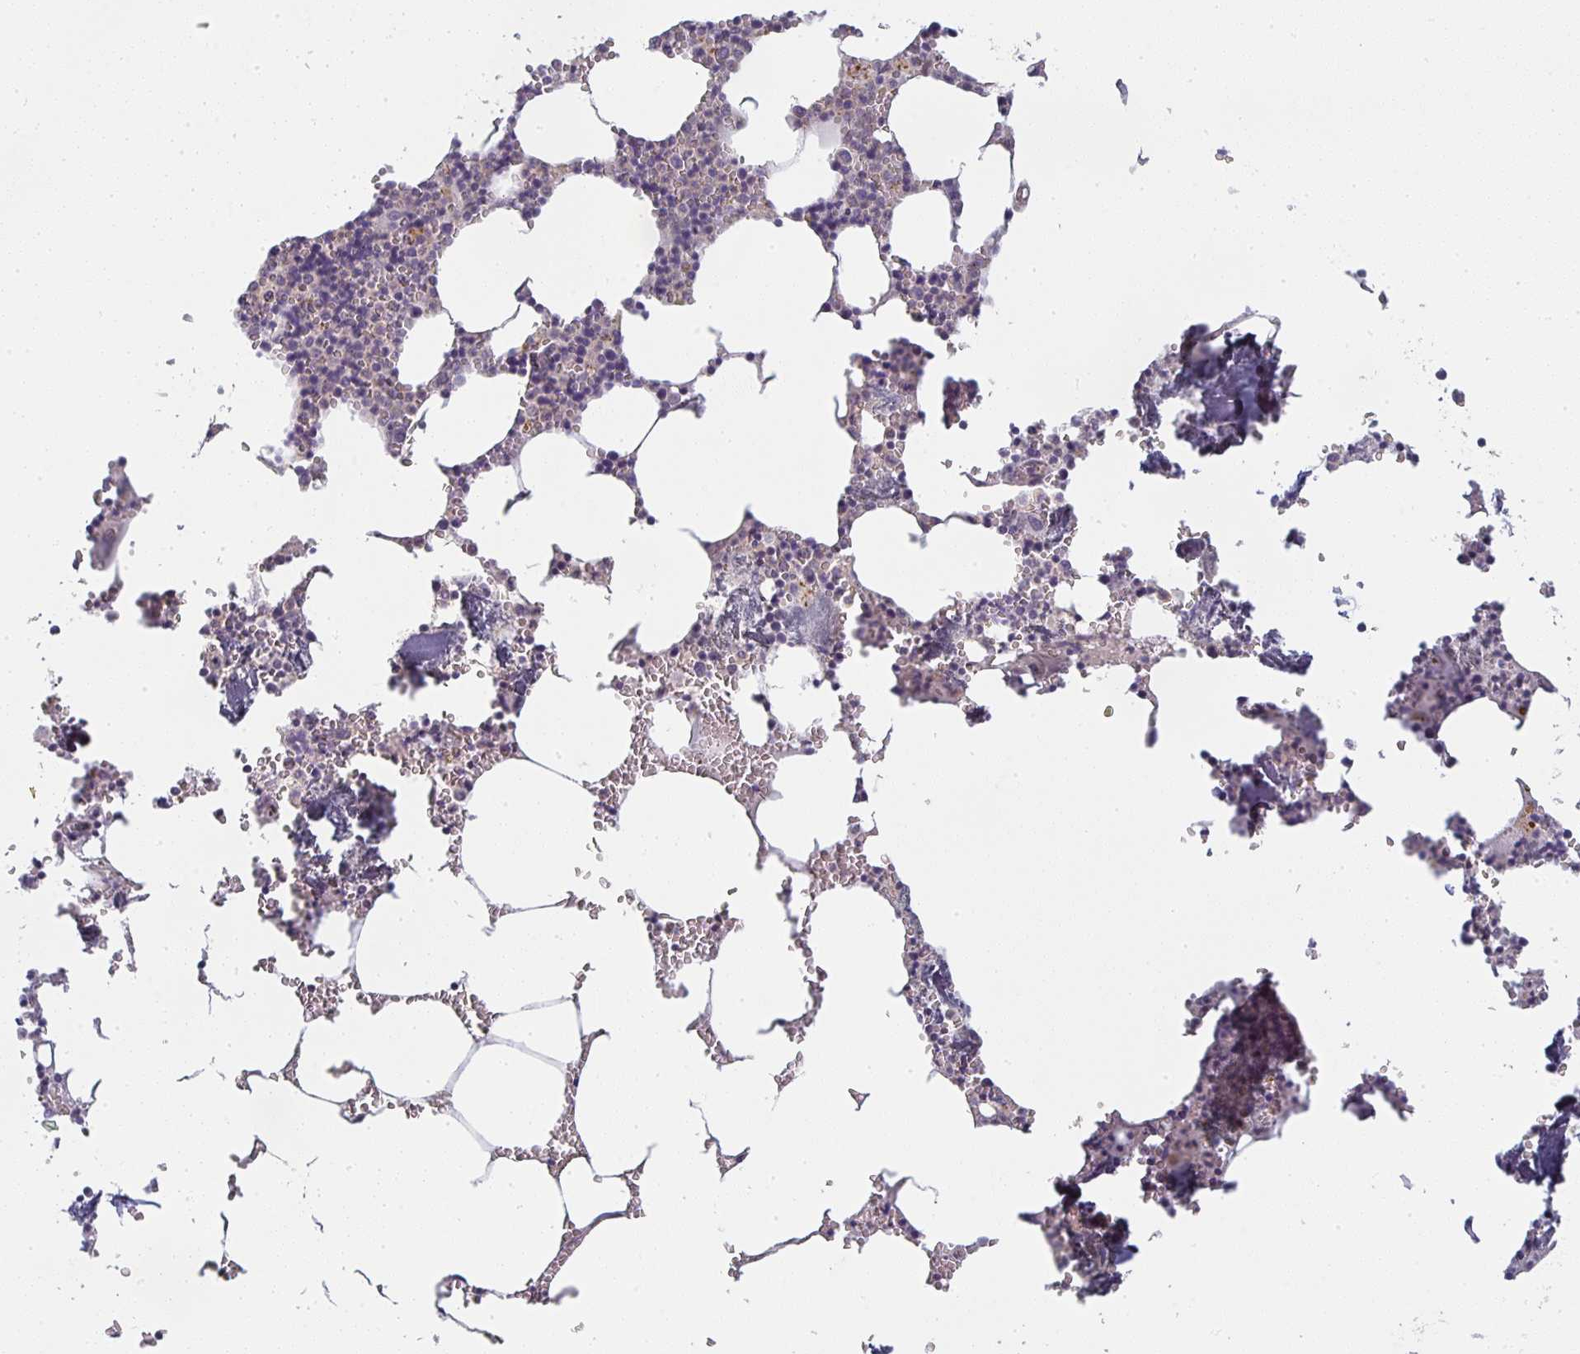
{"staining": {"intensity": "negative", "quantity": "none", "location": "none"}, "tissue": "bone marrow", "cell_type": "Hematopoietic cells", "image_type": "normal", "snomed": [{"axis": "morphology", "description": "Normal tissue, NOS"}, {"axis": "topography", "description": "Bone marrow"}], "caption": "Hematopoietic cells are negative for protein expression in unremarkable human bone marrow. (Immunohistochemistry, brightfield microscopy, high magnification).", "gene": "CTHRC1", "patient": {"sex": "male", "age": 54}}